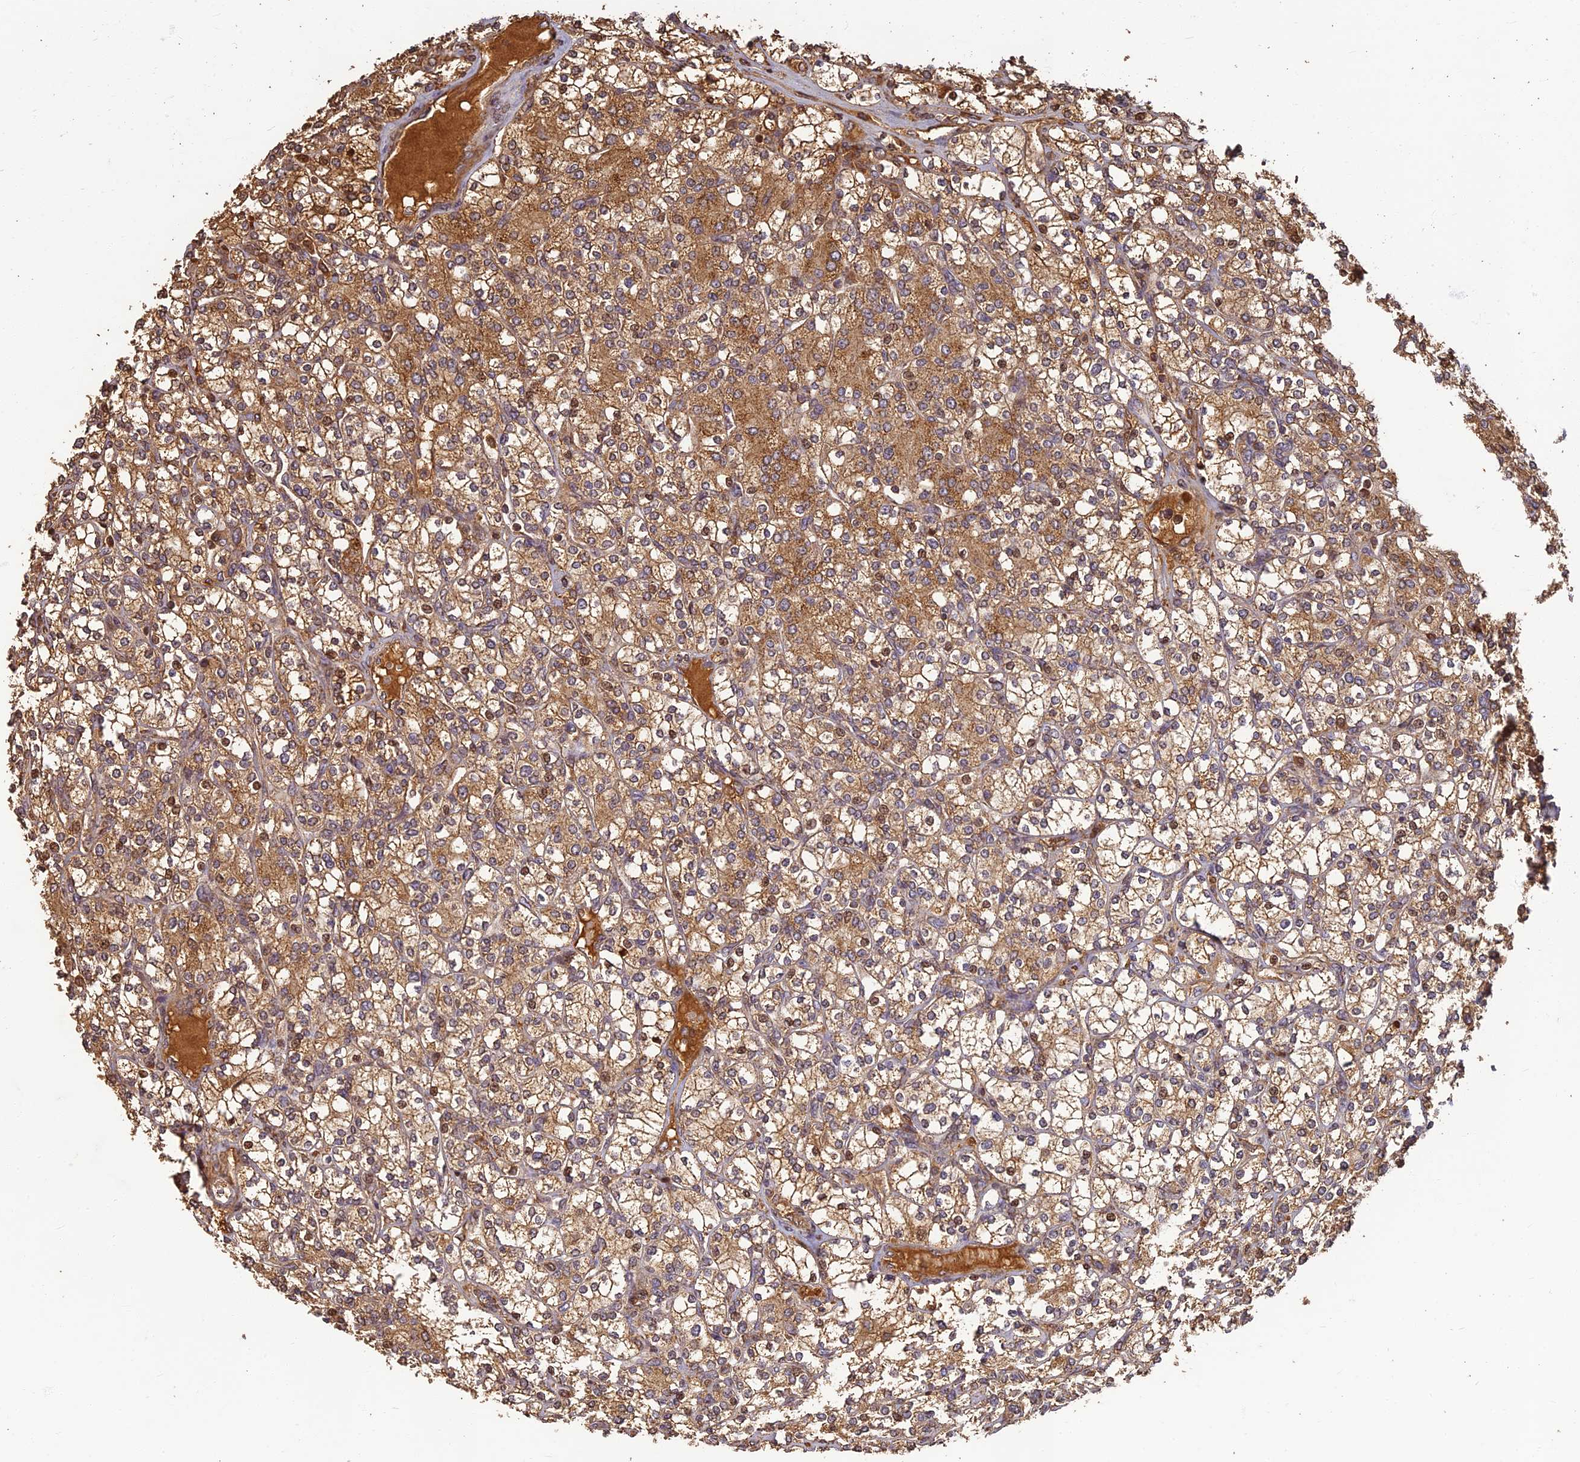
{"staining": {"intensity": "moderate", "quantity": ">75%", "location": "cytoplasmic/membranous,nuclear"}, "tissue": "renal cancer", "cell_type": "Tumor cells", "image_type": "cancer", "snomed": [{"axis": "morphology", "description": "Adenocarcinoma, NOS"}, {"axis": "topography", "description": "Kidney"}], "caption": "Renal cancer stained for a protein (brown) reveals moderate cytoplasmic/membranous and nuclear positive staining in about >75% of tumor cells.", "gene": "CORO1C", "patient": {"sex": "male", "age": 77}}